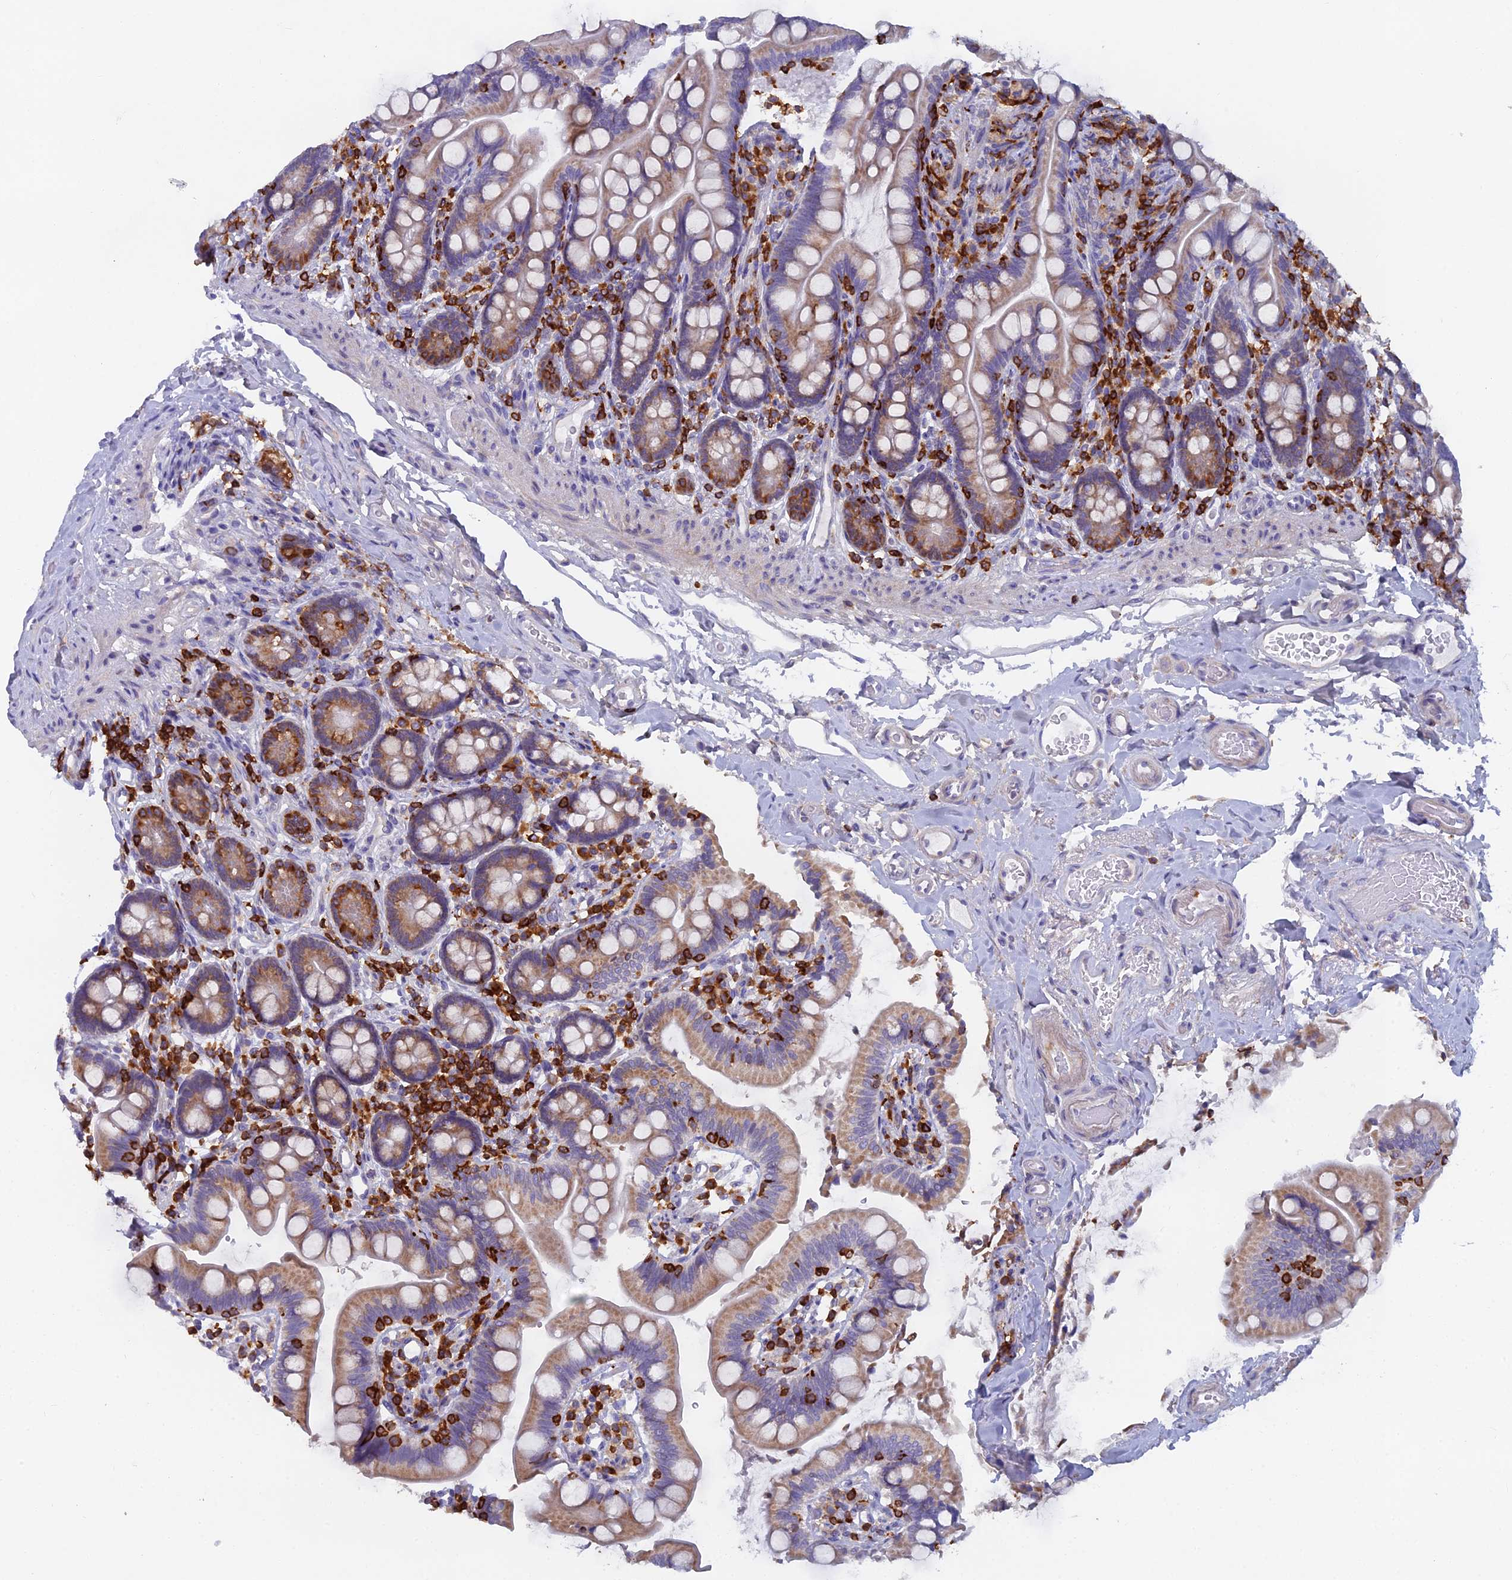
{"staining": {"intensity": "moderate", "quantity": ">75%", "location": "cytoplasmic/membranous"}, "tissue": "small intestine", "cell_type": "Glandular cells", "image_type": "normal", "snomed": [{"axis": "morphology", "description": "Normal tissue, NOS"}, {"axis": "topography", "description": "Small intestine"}], "caption": "Protein expression analysis of unremarkable small intestine exhibits moderate cytoplasmic/membranous staining in approximately >75% of glandular cells. (Stains: DAB in brown, nuclei in blue, Microscopy: brightfield microscopy at high magnification).", "gene": "ABI3BP", "patient": {"sex": "female", "age": 64}}